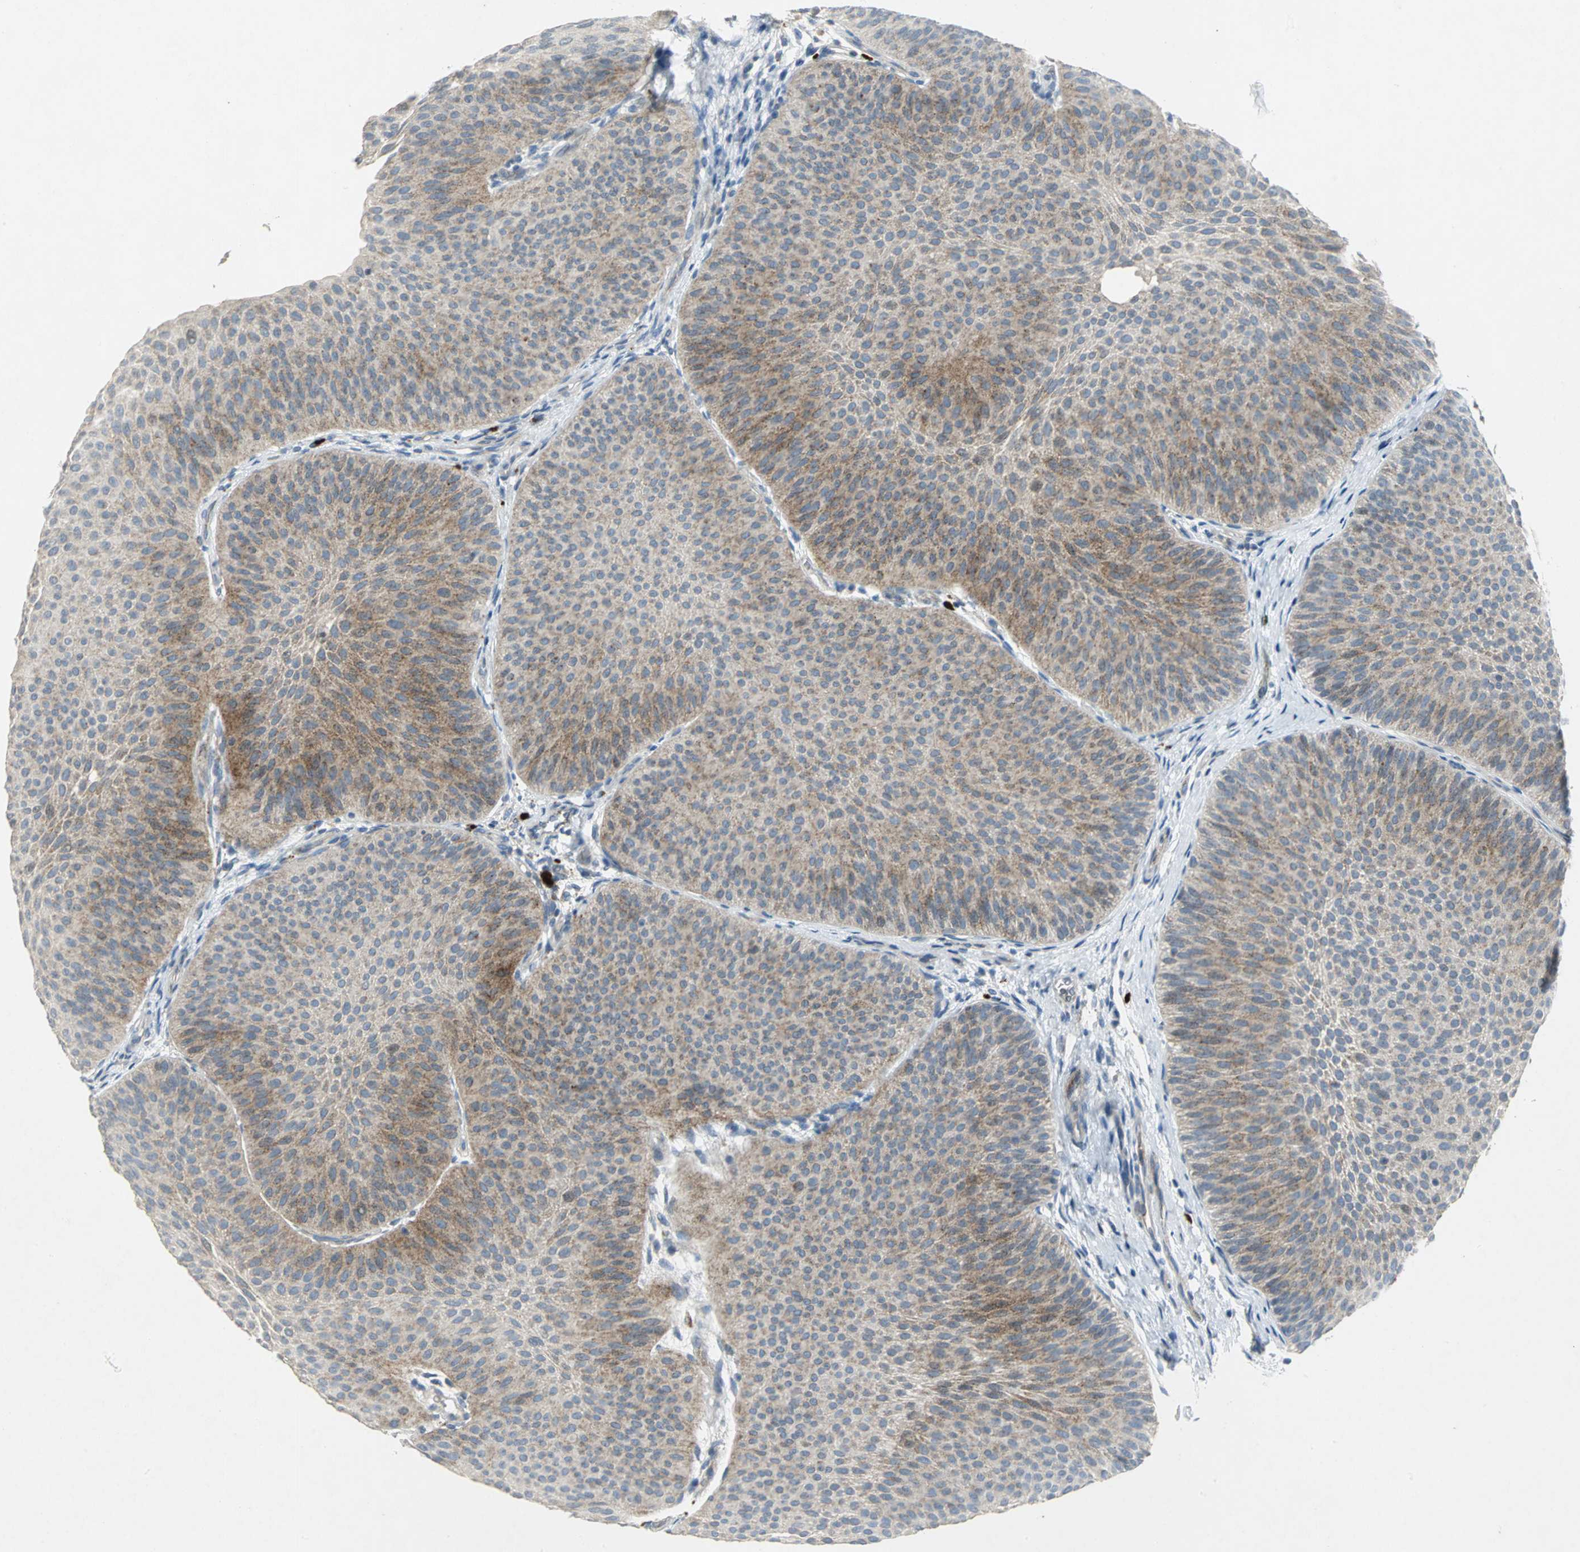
{"staining": {"intensity": "moderate", "quantity": ">75%", "location": "cytoplasmic/membranous"}, "tissue": "urothelial cancer", "cell_type": "Tumor cells", "image_type": "cancer", "snomed": [{"axis": "morphology", "description": "Urothelial carcinoma, Low grade"}, {"axis": "topography", "description": "Urinary bladder"}], "caption": "Urothelial cancer stained for a protein displays moderate cytoplasmic/membranous positivity in tumor cells.", "gene": "SPPL2B", "patient": {"sex": "female", "age": 60}}